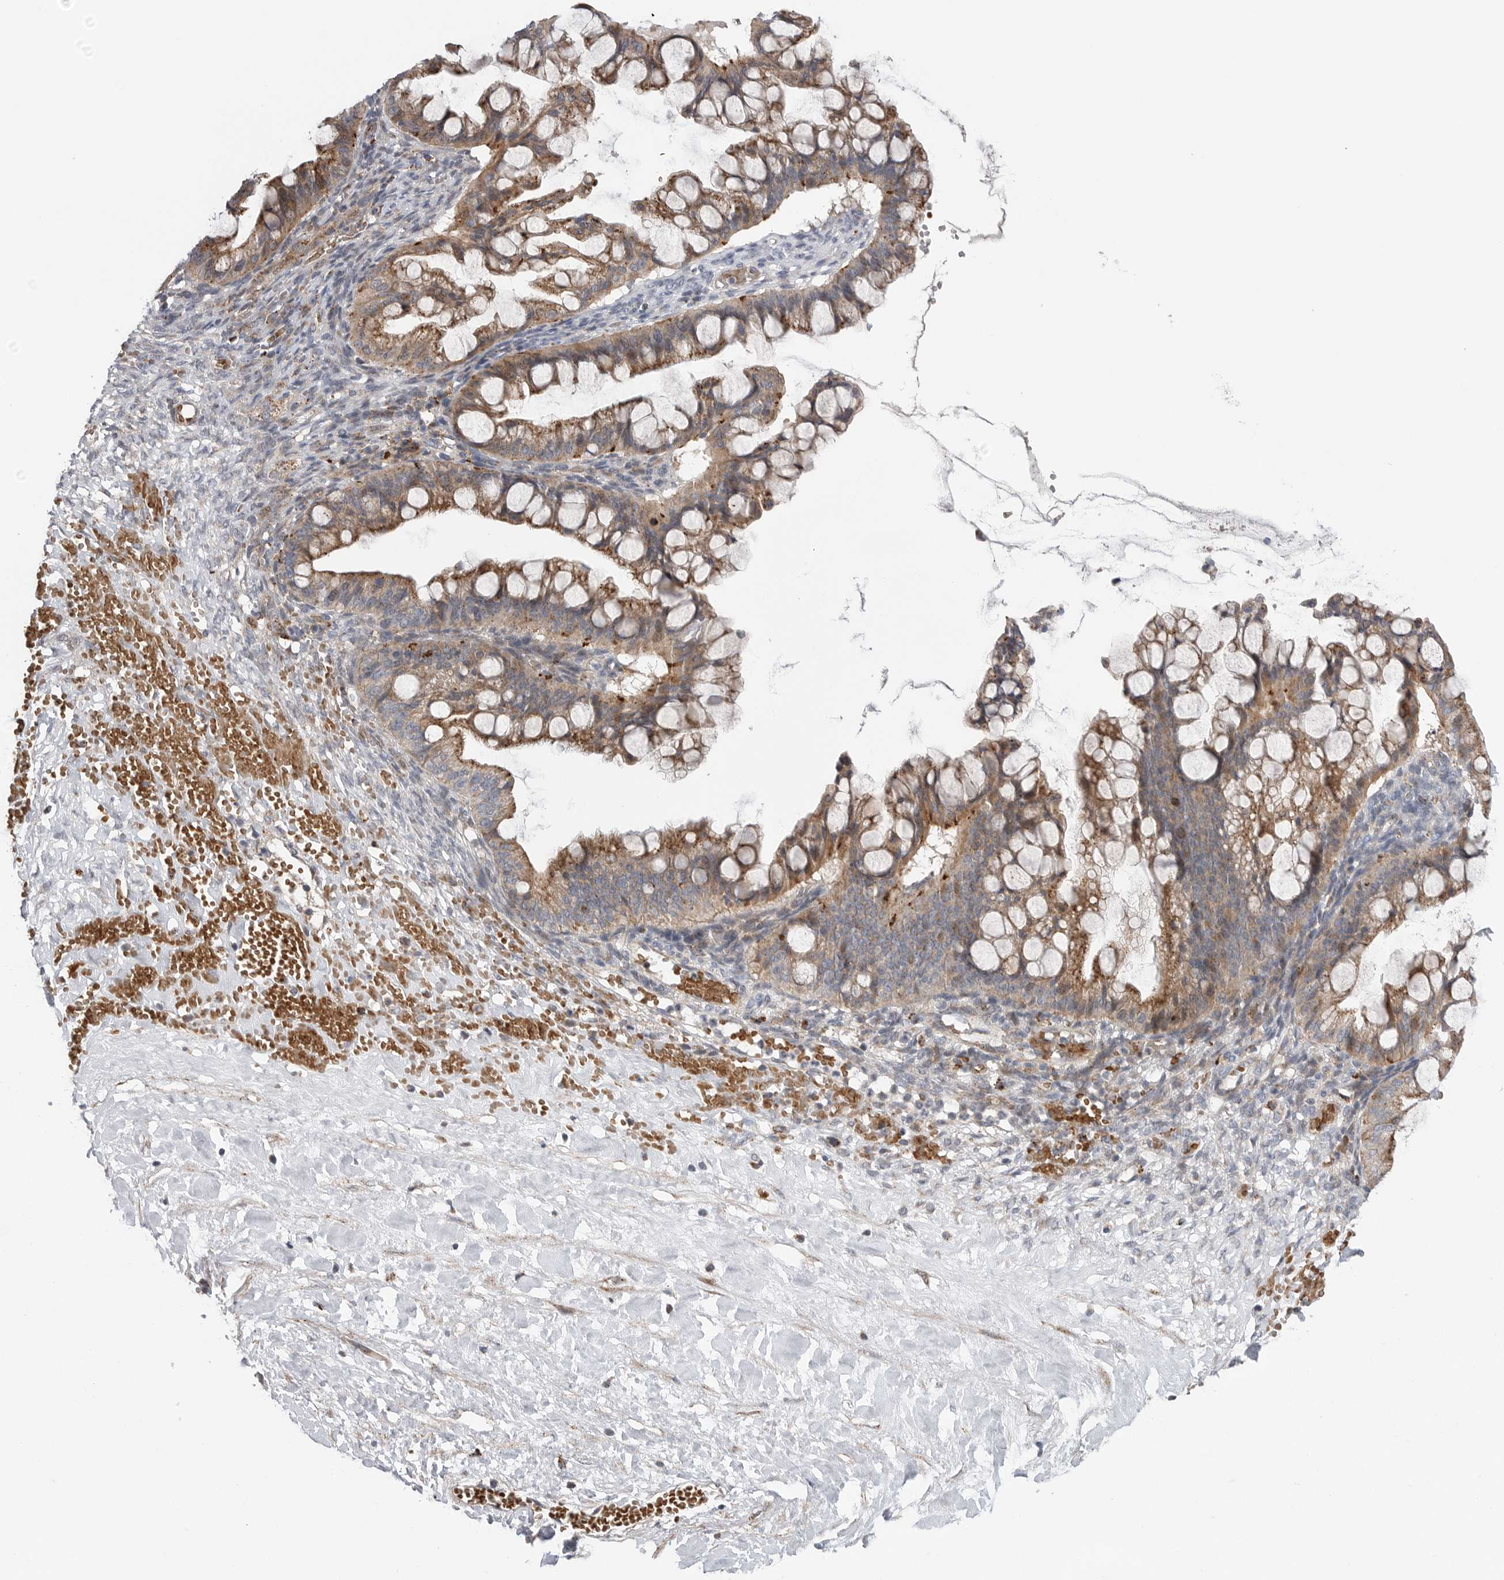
{"staining": {"intensity": "moderate", "quantity": ">75%", "location": "cytoplasmic/membranous"}, "tissue": "ovarian cancer", "cell_type": "Tumor cells", "image_type": "cancer", "snomed": [{"axis": "morphology", "description": "Cystadenocarcinoma, mucinous, NOS"}, {"axis": "topography", "description": "Ovary"}], "caption": "A medium amount of moderate cytoplasmic/membranous expression is identified in about >75% of tumor cells in ovarian cancer tissue.", "gene": "GALNS", "patient": {"sex": "female", "age": 73}}